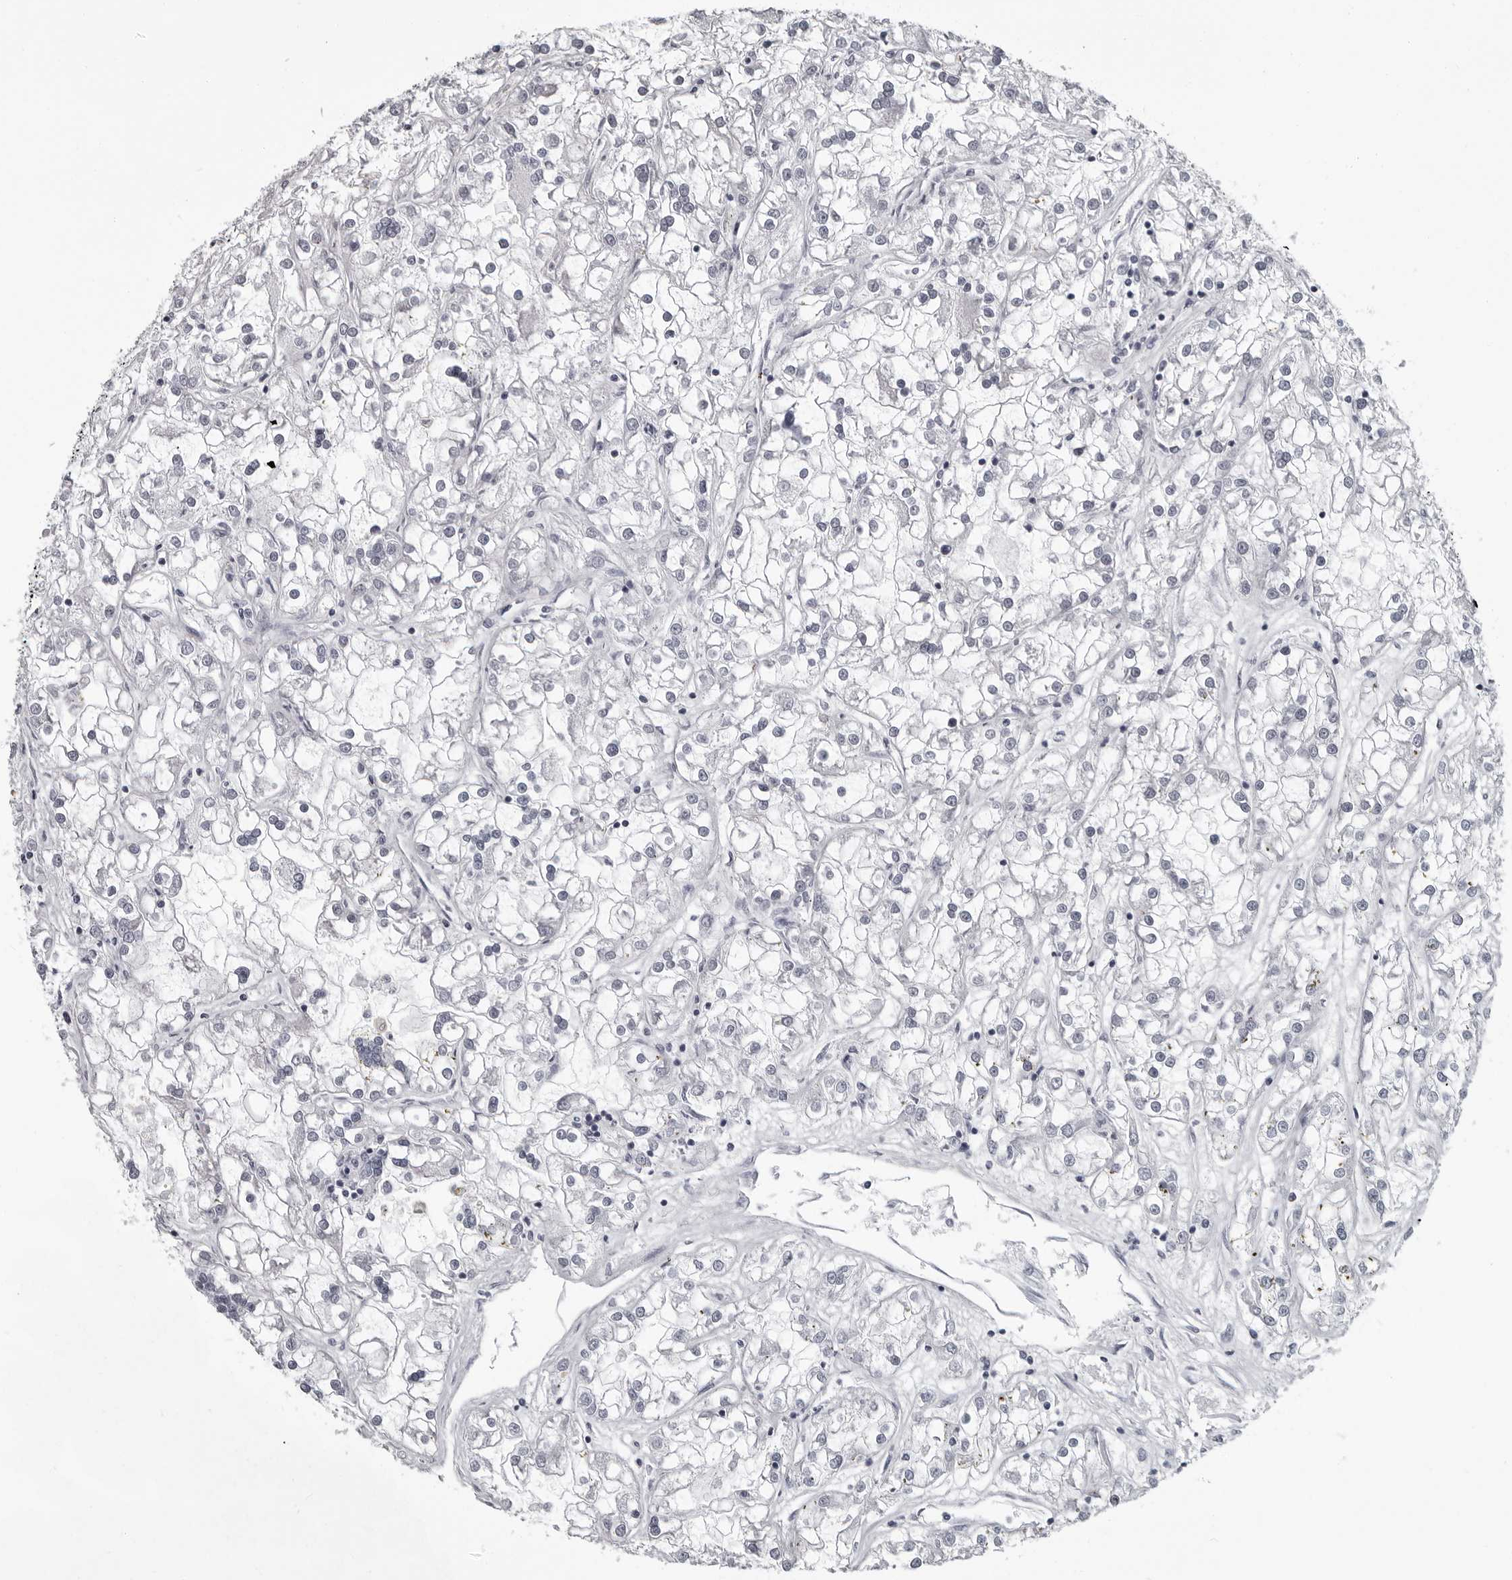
{"staining": {"intensity": "negative", "quantity": "none", "location": "none"}, "tissue": "renal cancer", "cell_type": "Tumor cells", "image_type": "cancer", "snomed": [{"axis": "morphology", "description": "Adenocarcinoma, NOS"}, {"axis": "topography", "description": "Kidney"}], "caption": "Immunohistochemistry photomicrograph of renal cancer (adenocarcinoma) stained for a protein (brown), which shows no positivity in tumor cells.", "gene": "LZIC", "patient": {"sex": "female", "age": 52}}